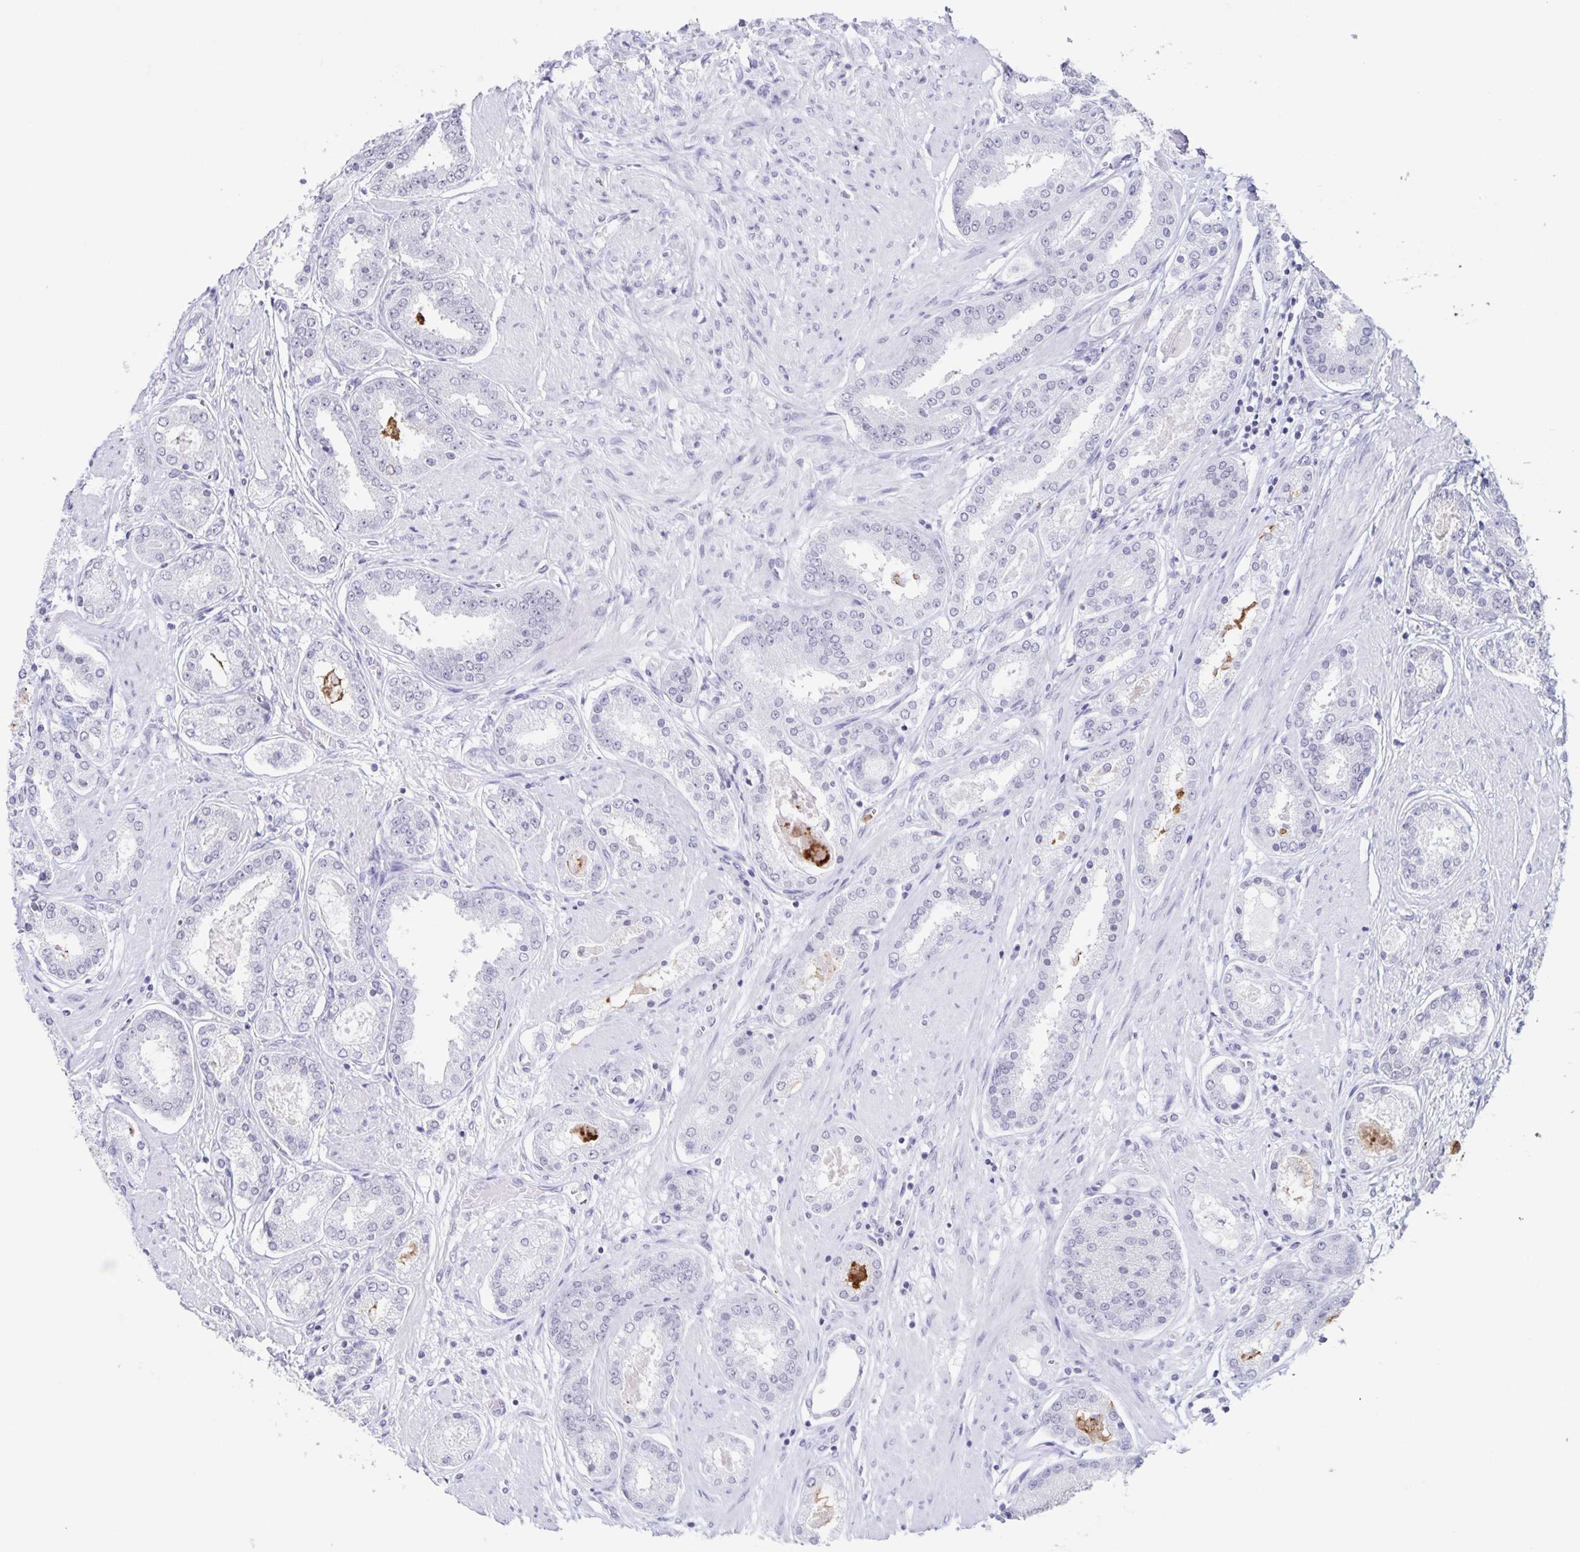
{"staining": {"intensity": "negative", "quantity": "none", "location": "none"}, "tissue": "prostate cancer", "cell_type": "Tumor cells", "image_type": "cancer", "snomed": [{"axis": "morphology", "description": "Adenocarcinoma, High grade"}, {"axis": "topography", "description": "Prostate"}], "caption": "Prostate cancer was stained to show a protein in brown. There is no significant expression in tumor cells. (DAB immunohistochemistry, high magnification).", "gene": "LCE6A", "patient": {"sex": "male", "age": 63}}